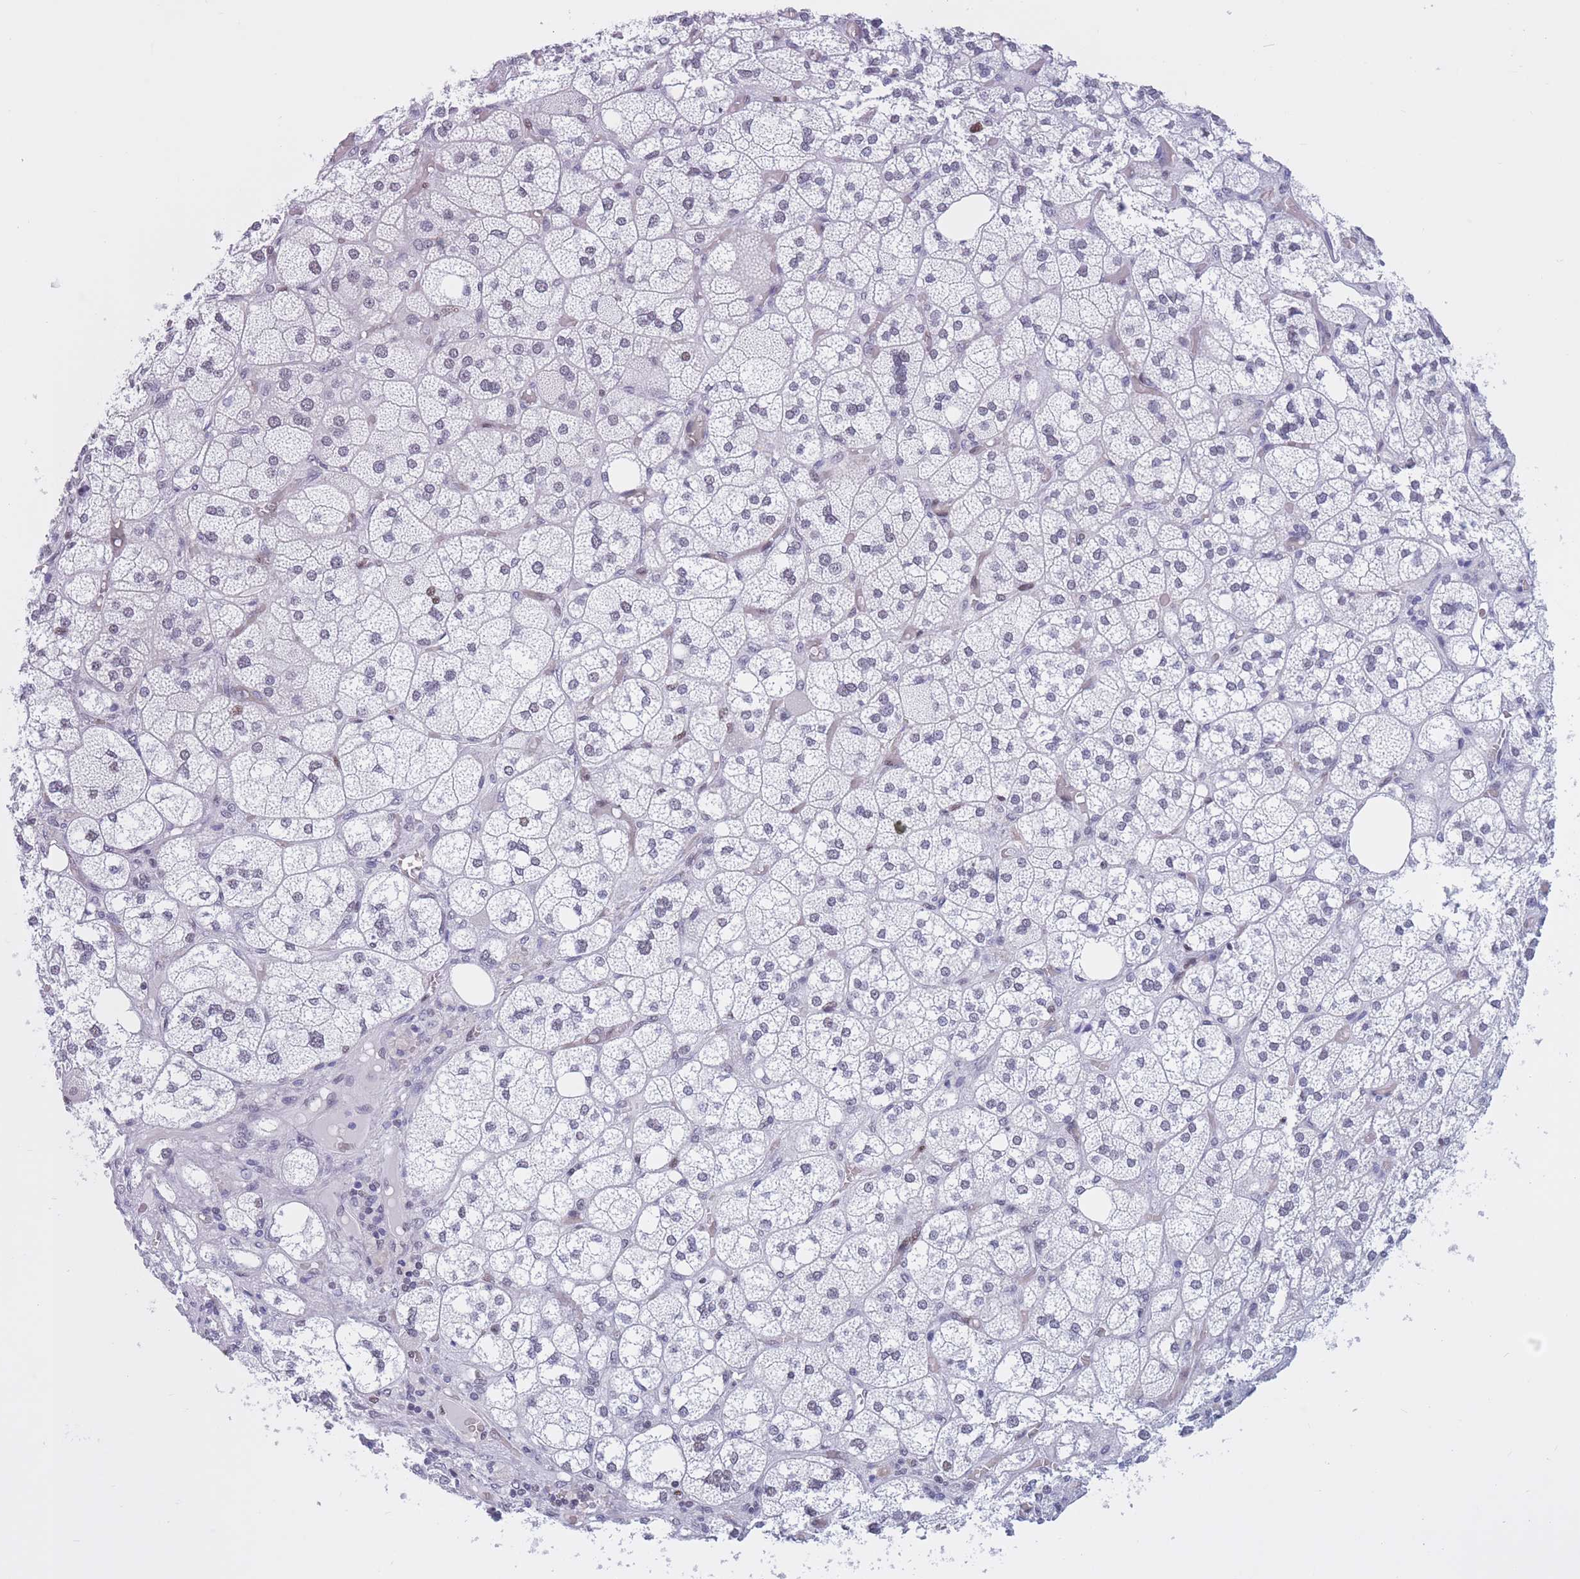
{"staining": {"intensity": "weak", "quantity": "<25%", "location": "nuclear"}, "tissue": "adrenal gland", "cell_type": "Glandular cells", "image_type": "normal", "snomed": [{"axis": "morphology", "description": "Normal tissue, NOS"}, {"axis": "topography", "description": "Adrenal gland"}], "caption": "DAB immunohistochemical staining of benign adrenal gland reveals no significant expression in glandular cells.", "gene": "NASP", "patient": {"sex": "male", "age": 61}}